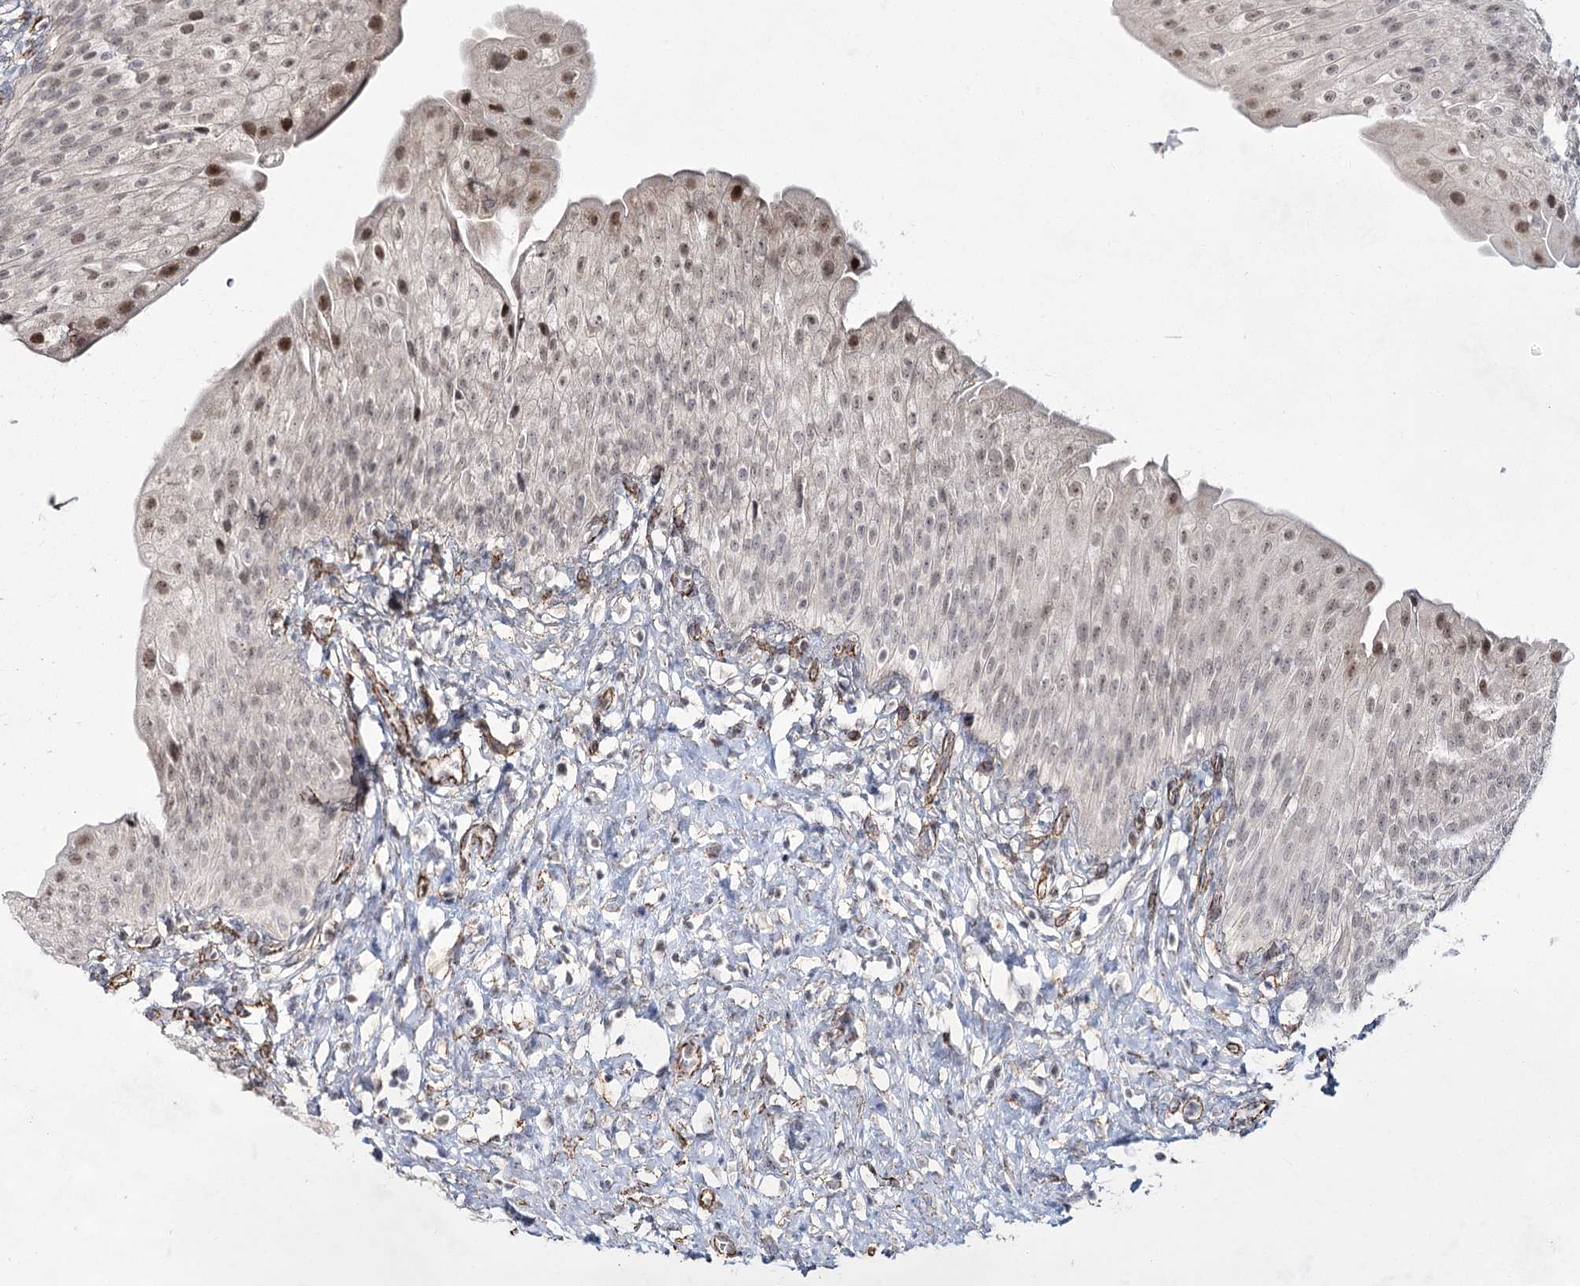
{"staining": {"intensity": "moderate", "quantity": "<25%", "location": "nuclear"}, "tissue": "urinary bladder", "cell_type": "Urothelial cells", "image_type": "normal", "snomed": [{"axis": "morphology", "description": "Normal tissue, NOS"}, {"axis": "morphology", "description": "Urothelial carcinoma, High grade"}, {"axis": "topography", "description": "Urinary bladder"}], "caption": "Protein expression analysis of unremarkable urinary bladder demonstrates moderate nuclear expression in approximately <25% of urothelial cells. The staining is performed using DAB (3,3'-diaminobenzidine) brown chromogen to label protein expression. The nuclei are counter-stained blue using hematoxylin.", "gene": "CWF19L1", "patient": {"sex": "male", "age": 46}}